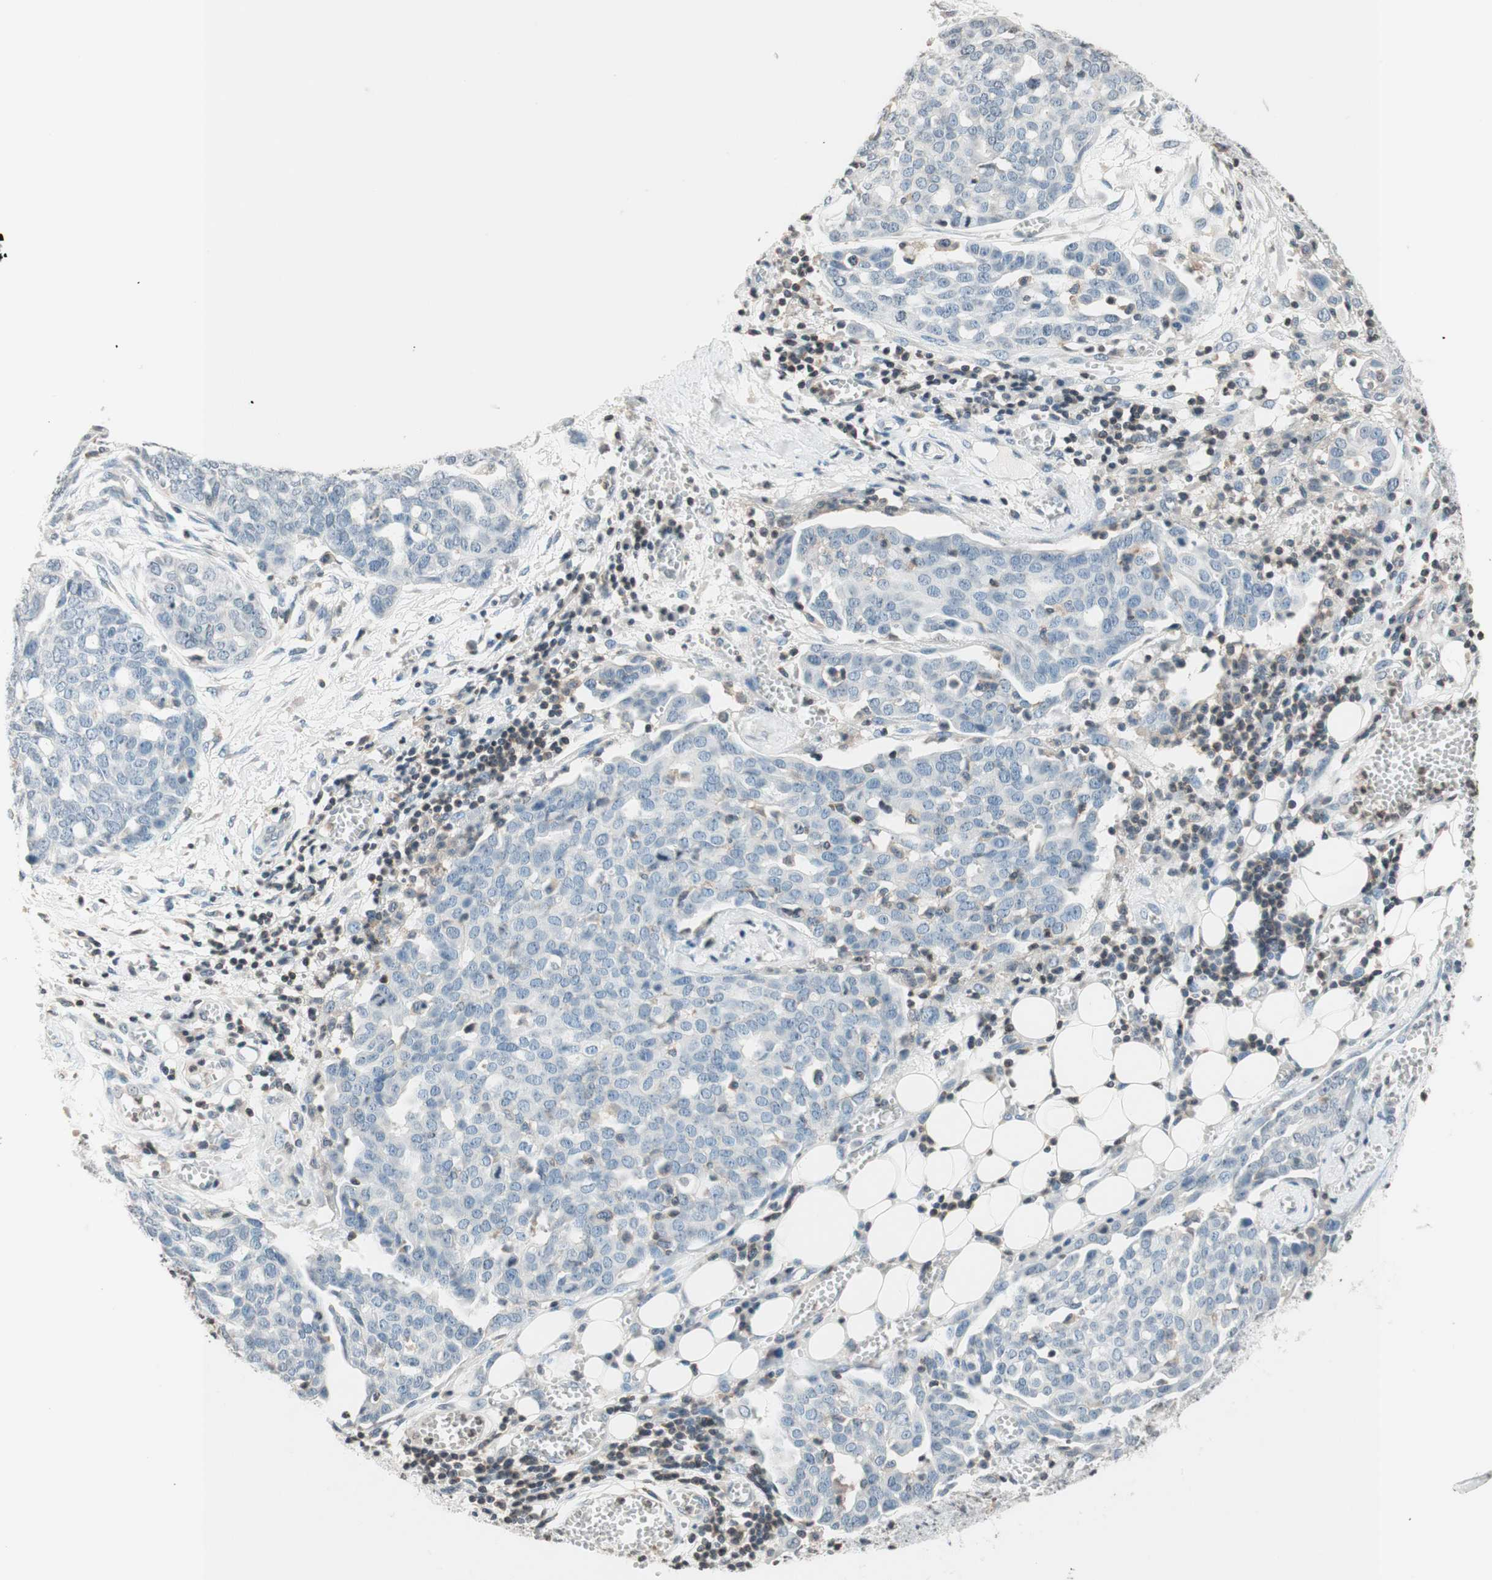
{"staining": {"intensity": "negative", "quantity": "none", "location": "none"}, "tissue": "ovarian cancer", "cell_type": "Tumor cells", "image_type": "cancer", "snomed": [{"axis": "morphology", "description": "Cystadenocarcinoma, serous, NOS"}, {"axis": "topography", "description": "Soft tissue"}, {"axis": "topography", "description": "Ovary"}], "caption": "Immunohistochemistry of ovarian serous cystadenocarcinoma displays no expression in tumor cells.", "gene": "WIPF1", "patient": {"sex": "female", "age": 57}}